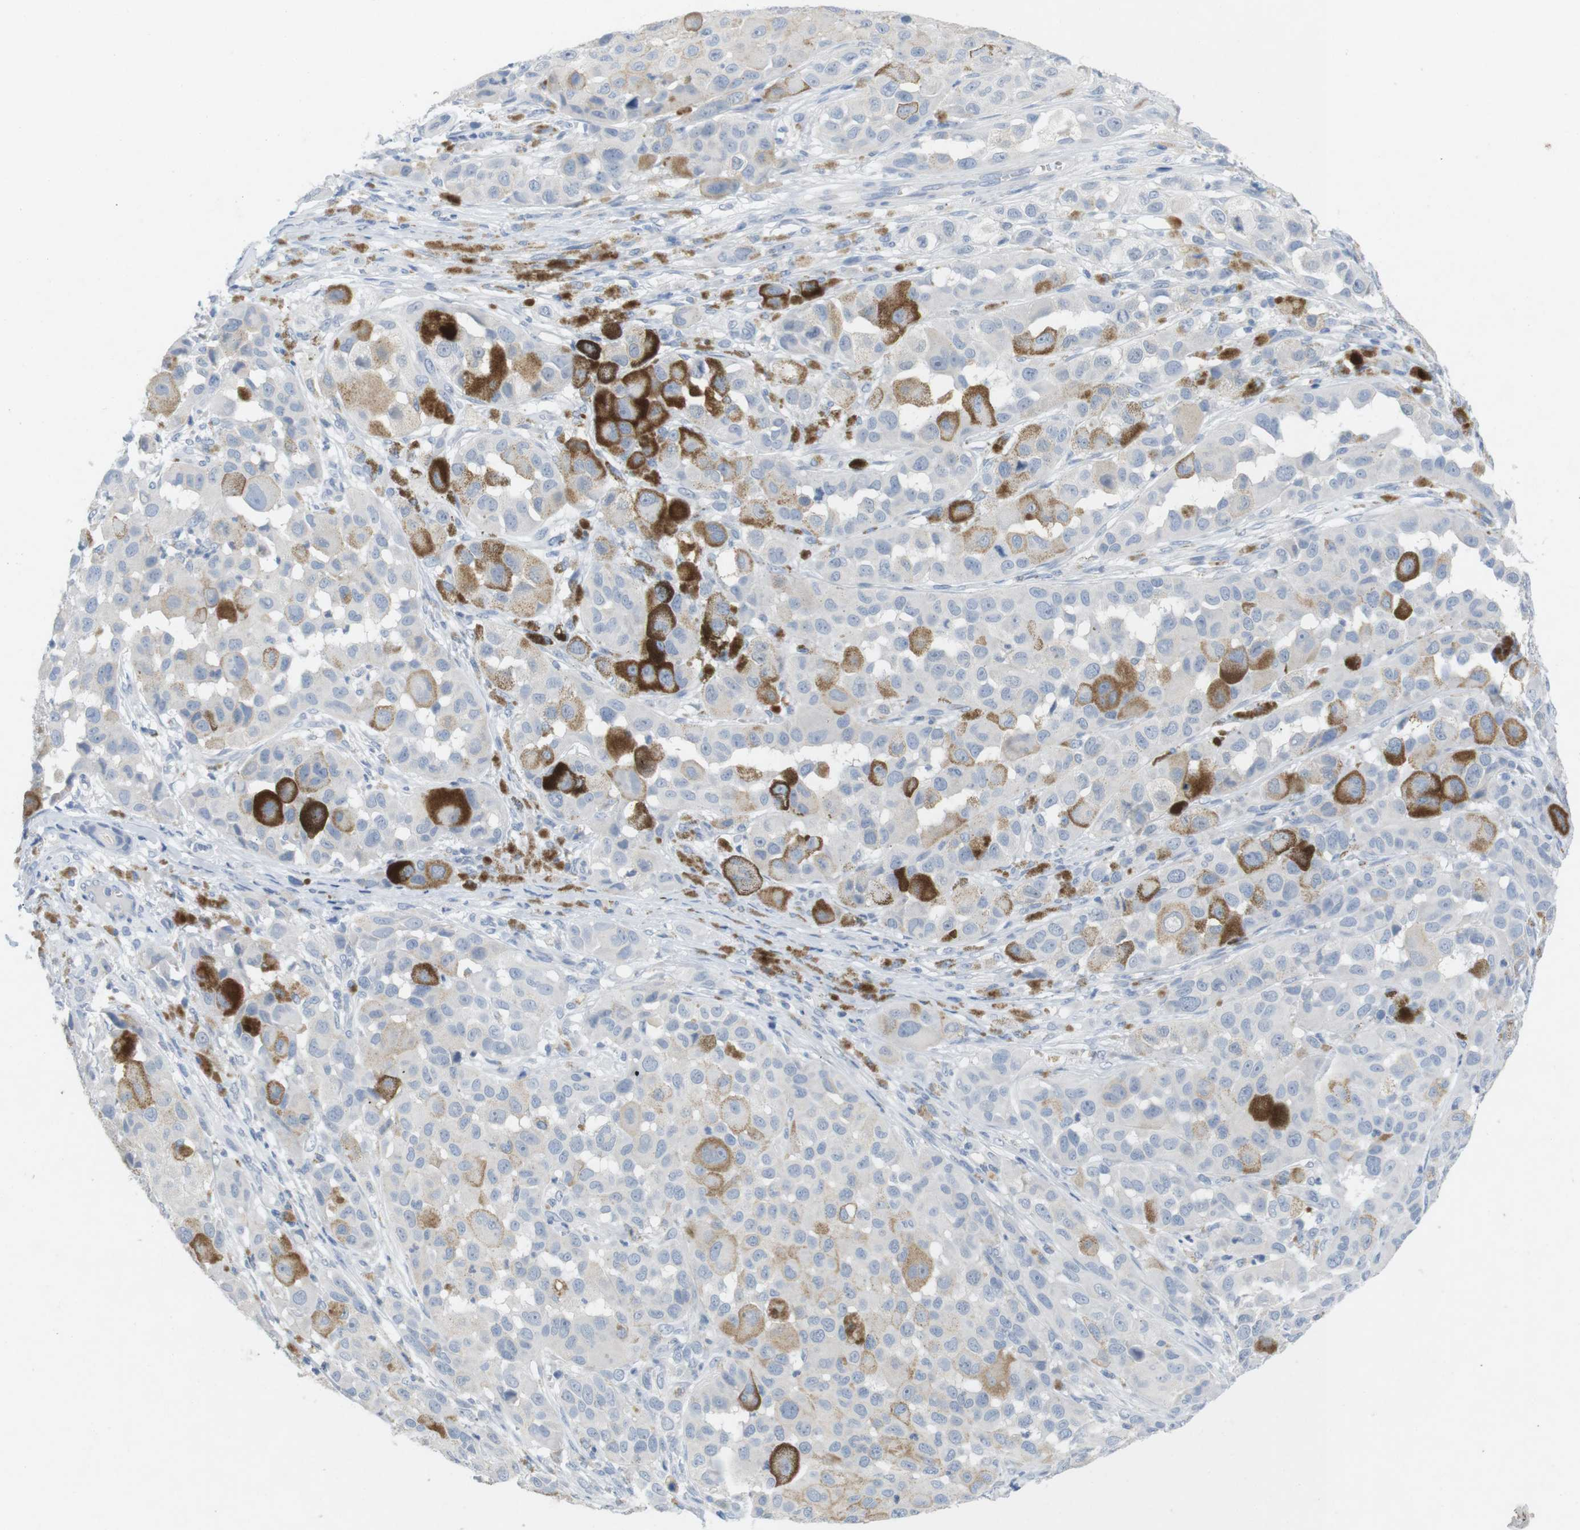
{"staining": {"intensity": "moderate", "quantity": "<25%", "location": "cytoplasmic/membranous"}, "tissue": "melanoma", "cell_type": "Tumor cells", "image_type": "cancer", "snomed": [{"axis": "morphology", "description": "Malignant melanoma, NOS"}, {"axis": "topography", "description": "Skin"}], "caption": "Protein staining shows moderate cytoplasmic/membranous staining in approximately <25% of tumor cells in melanoma.", "gene": "HBG2", "patient": {"sex": "male", "age": 96}}